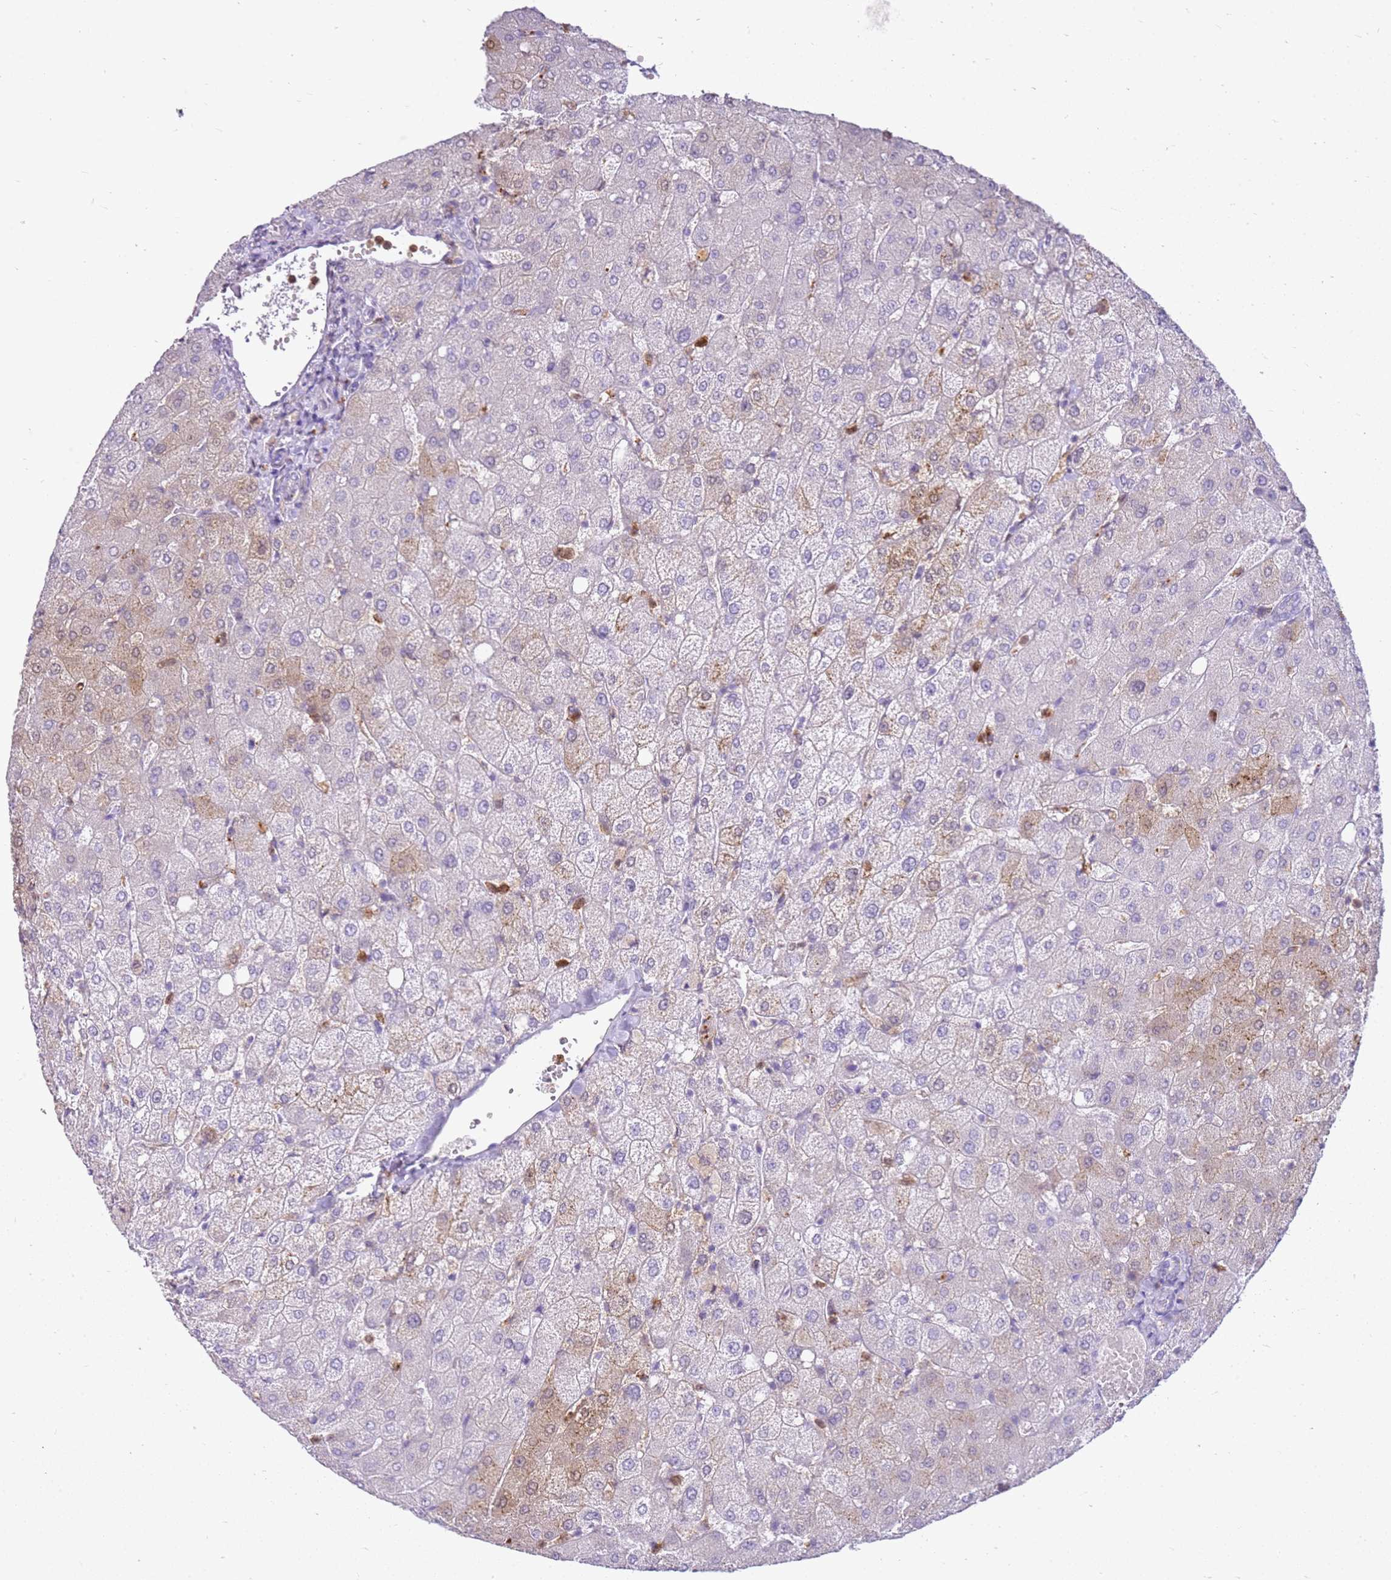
{"staining": {"intensity": "negative", "quantity": "none", "location": "none"}, "tissue": "liver", "cell_type": "Cholangiocytes", "image_type": "normal", "snomed": [{"axis": "morphology", "description": "Normal tissue, NOS"}, {"axis": "topography", "description": "Liver"}], "caption": "This is an immunohistochemistry histopathology image of unremarkable liver. There is no staining in cholangiocytes.", "gene": "CSTA", "patient": {"sex": "female", "age": 54}}